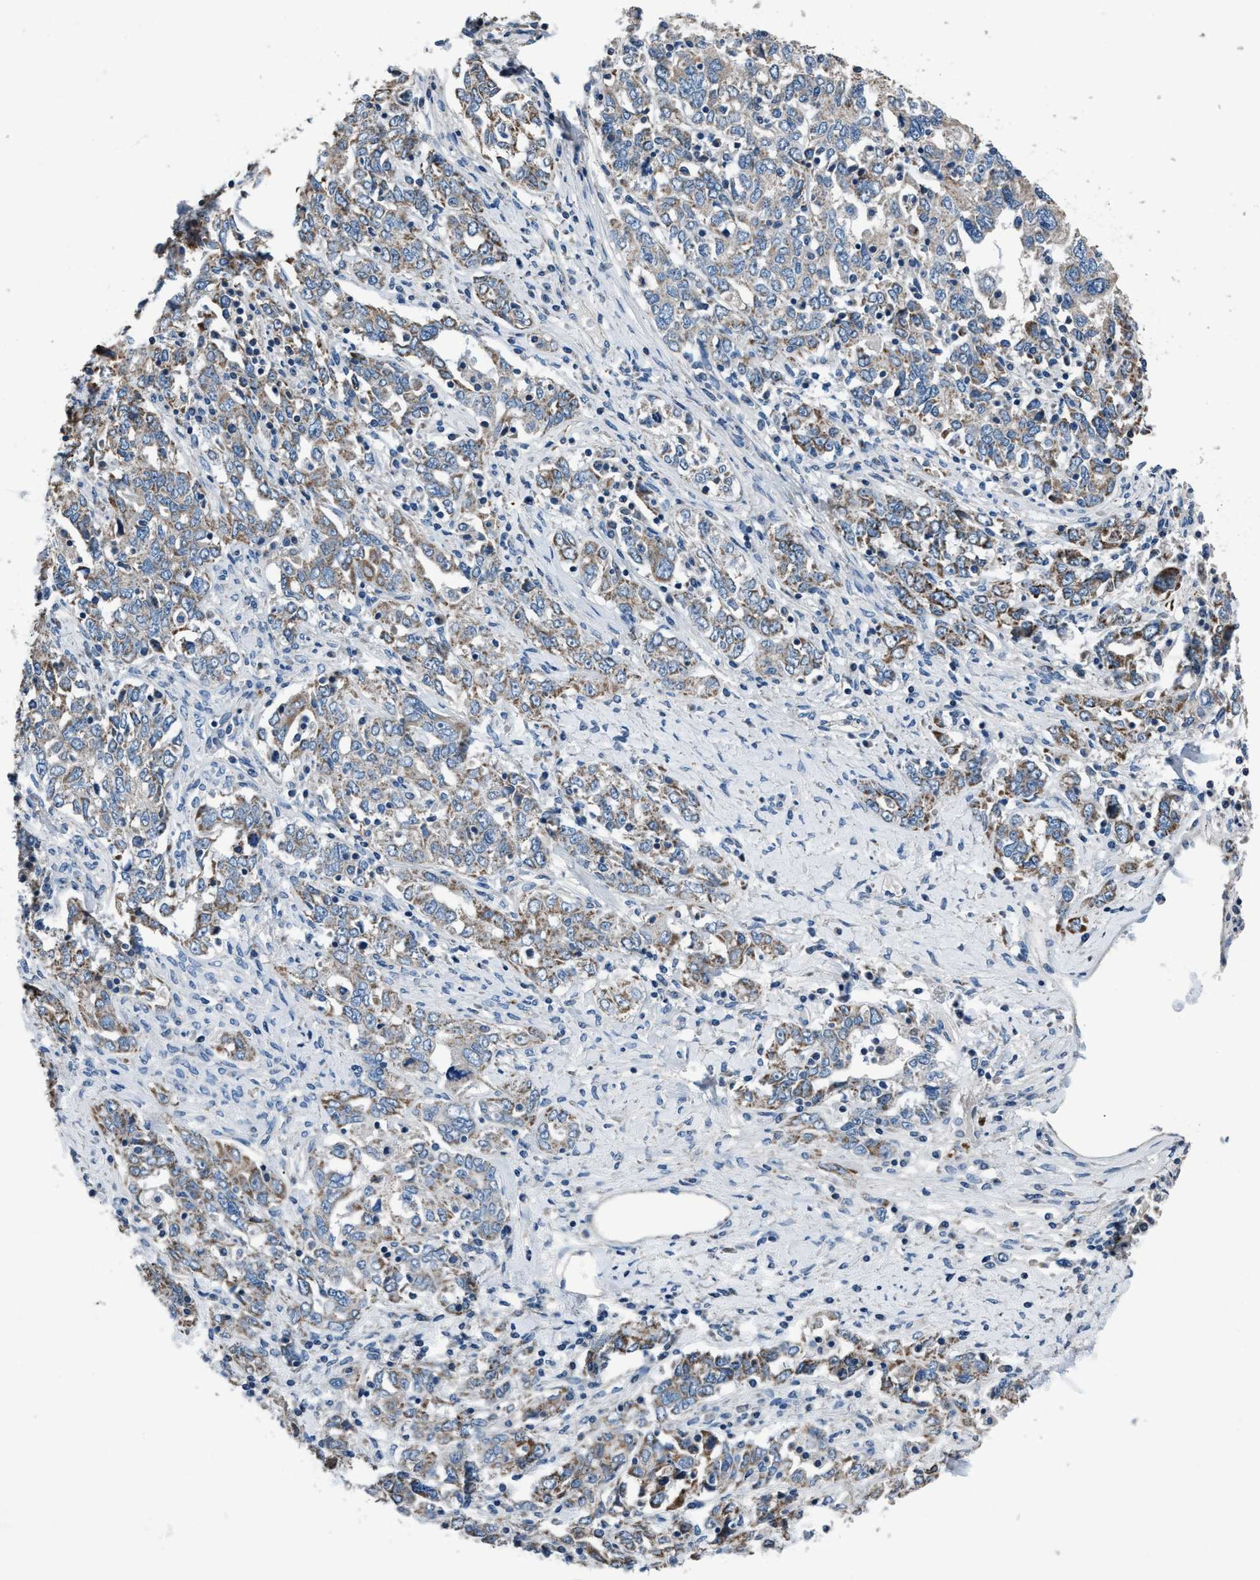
{"staining": {"intensity": "moderate", "quantity": ">75%", "location": "cytoplasmic/membranous"}, "tissue": "ovarian cancer", "cell_type": "Tumor cells", "image_type": "cancer", "snomed": [{"axis": "morphology", "description": "Carcinoma, endometroid"}, {"axis": "topography", "description": "Ovary"}], "caption": "Ovarian cancer (endometroid carcinoma) stained with a brown dye demonstrates moderate cytoplasmic/membranous positive expression in about >75% of tumor cells.", "gene": "ANKFN1", "patient": {"sex": "female", "age": 62}}